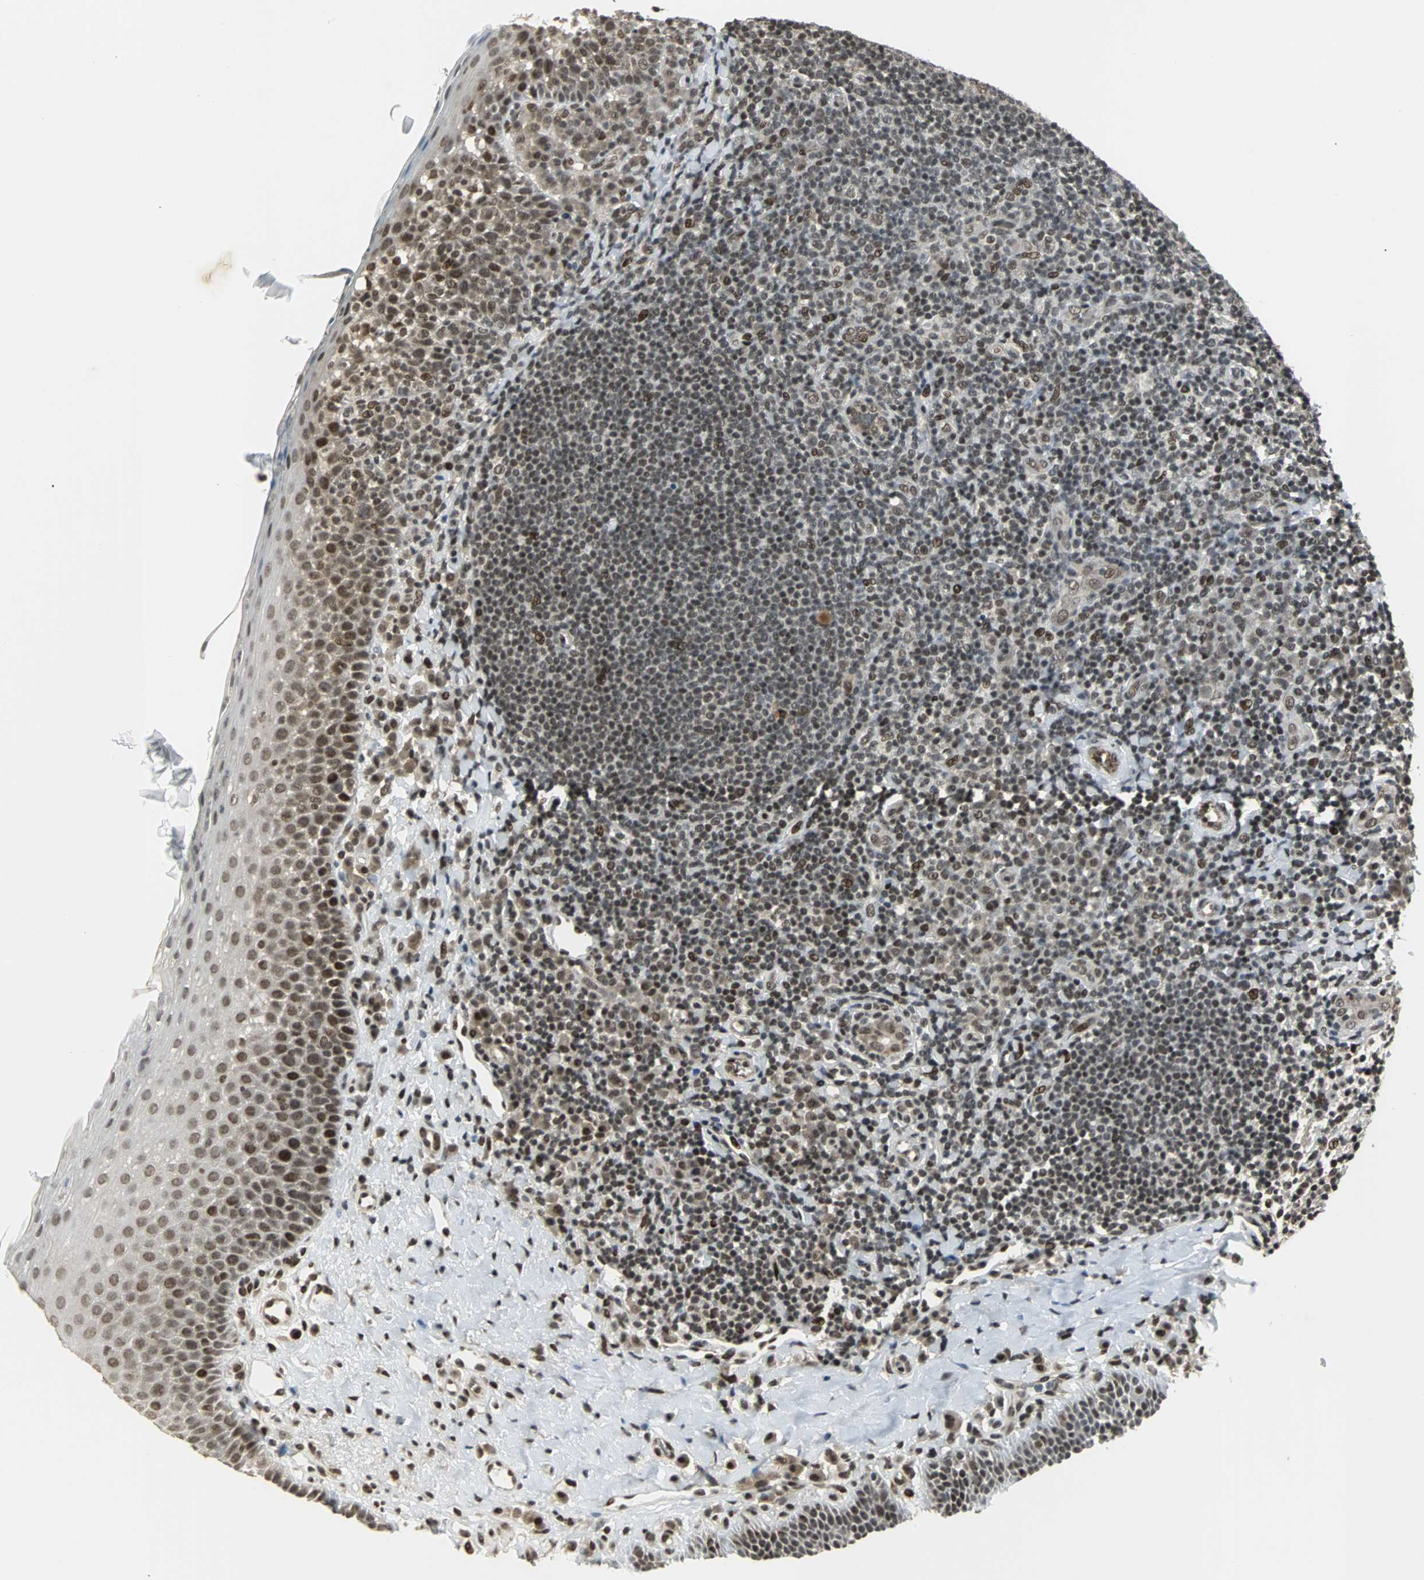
{"staining": {"intensity": "moderate", "quantity": ">75%", "location": "nuclear"}, "tissue": "tonsil", "cell_type": "Germinal center cells", "image_type": "normal", "snomed": [{"axis": "morphology", "description": "Normal tissue, NOS"}, {"axis": "topography", "description": "Tonsil"}], "caption": "Germinal center cells show medium levels of moderate nuclear expression in approximately >75% of cells in benign tonsil.", "gene": "TAF5", "patient": {"sex": "male", "age": 17}}